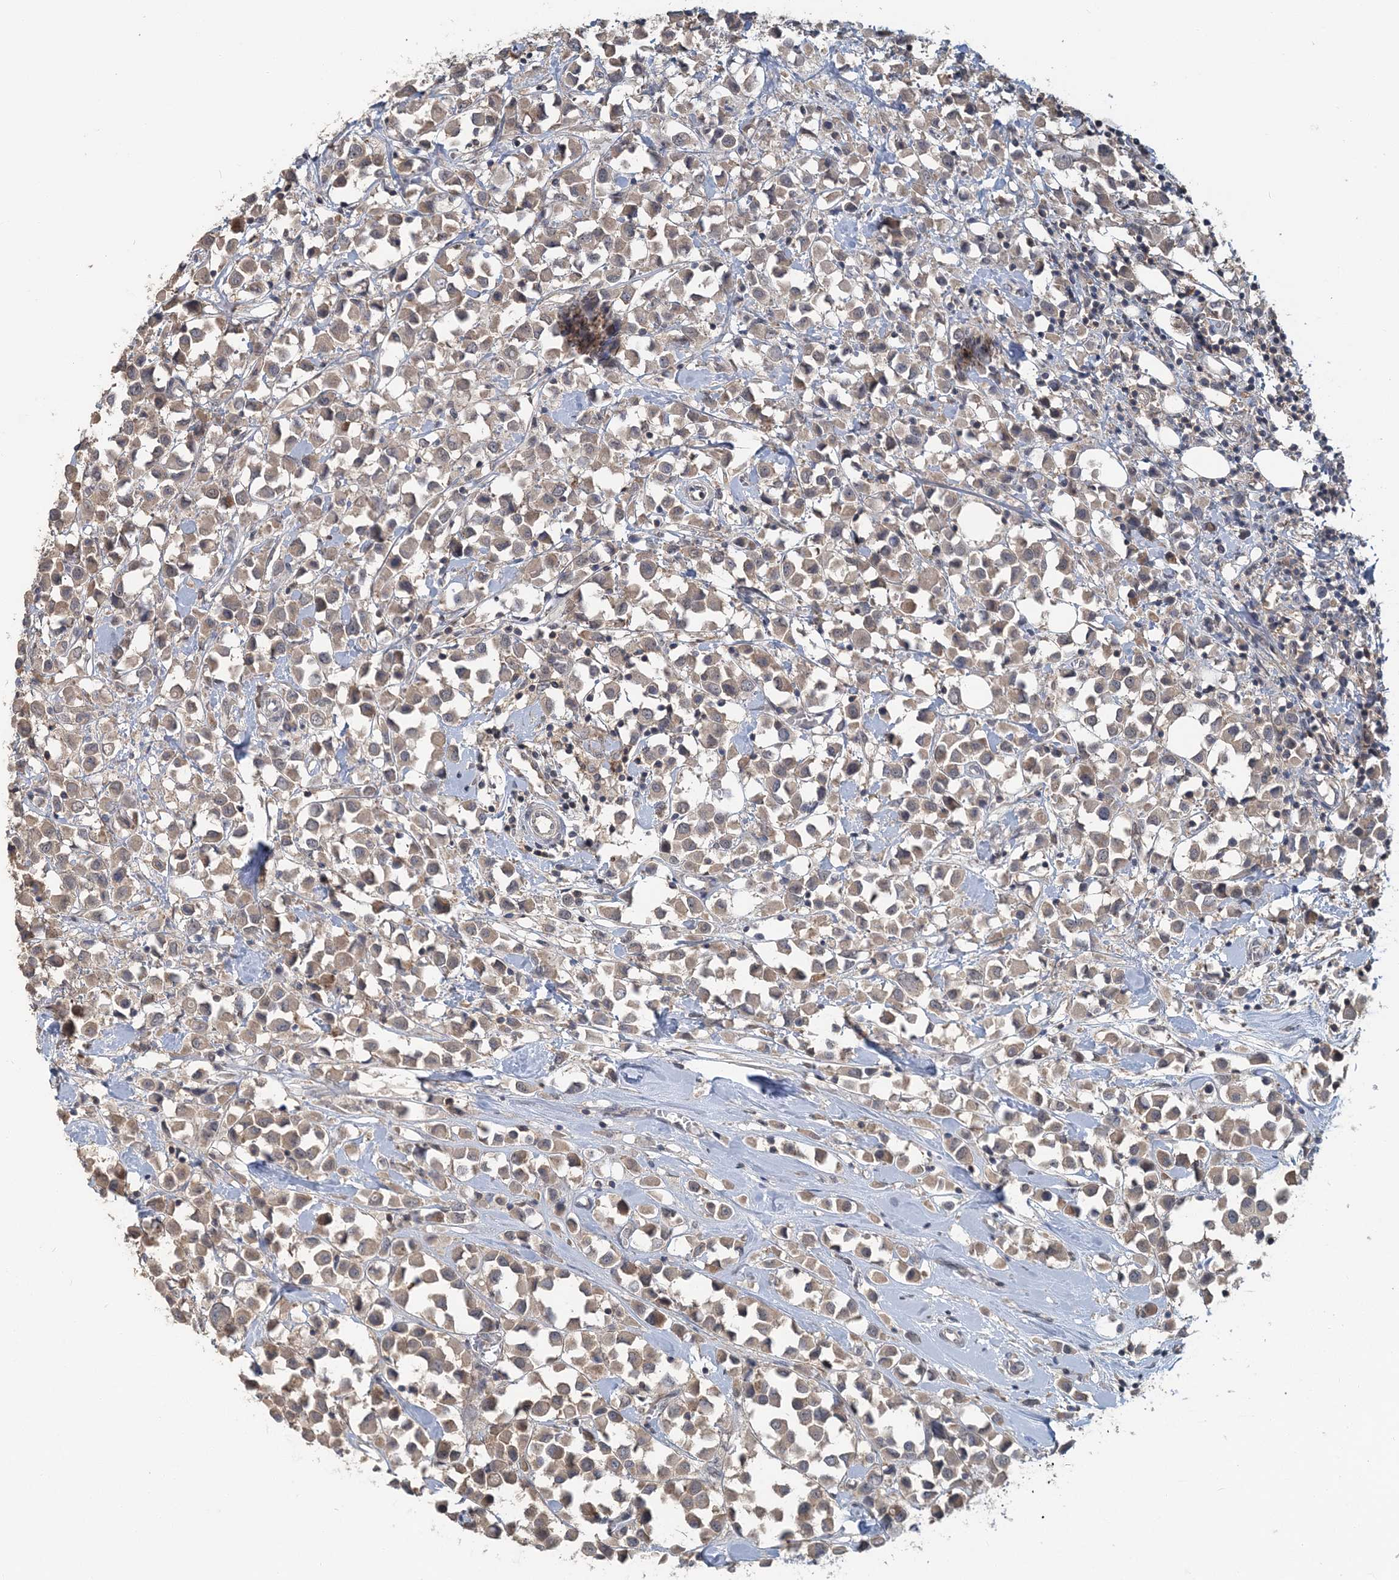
{"staining": {"intensity": "weak", "quantity": ">75%", "location": "cytoplasmic/membranous"}, "tissue": "breast cancer", "cell_type": "Tumor cells", "image_type": "cancer", "snomed": [{"axis": "morphology", "description": "Duct carcinoma"}, {"axis": "topography", "description": "Breast"}], "caption": "Immunohistochemical staining of human breast cancer reveals weak cytoplasmic/membranous protein positivity in about >75% of tumor cells.", "gene": "RNF25", "patient": {"sex": "female", "age": 61}}